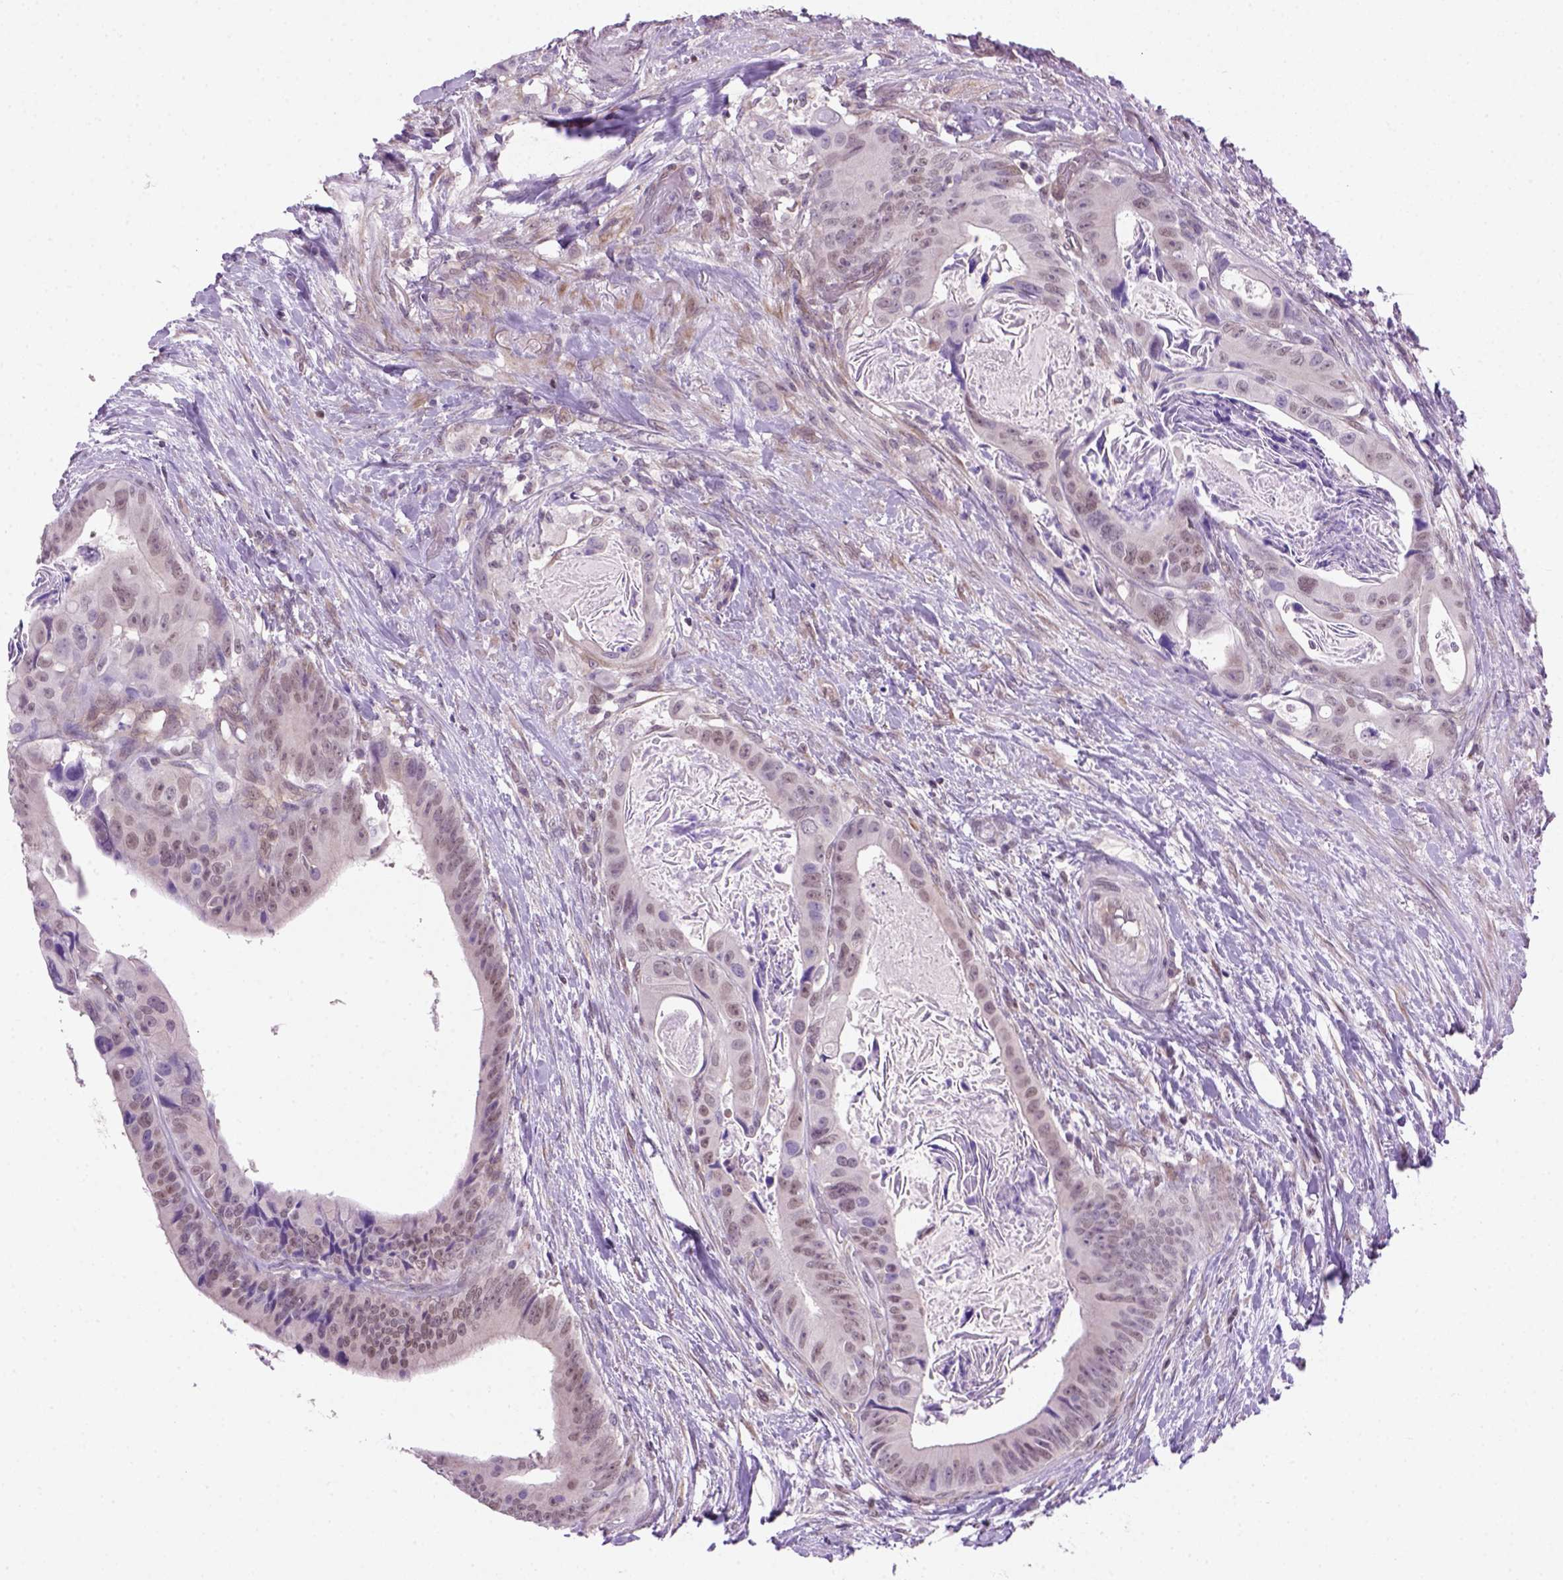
{"staining": {"intensity": "weak", "quantity": "<25%", "location": "nuclear"}, "tissue": "colorectal cancer", "cell_type": "Tumor cells", "image_type": "cancer", "snomed": [{"axis": "morphology", "description": "Adenocarcinoma, NOS"}, {"axis": "topography", "description": "Rectum"}], "caption": "Tumor cells show no significant staining in adenocarcinoma (colorectal). Brightfield microscopy of immunohistochemistry (IHC) stained with DAB (brown) and hematoxylin (blue), captured at high magnification.", "gene": "MGMT", "patient": {"sex": "male", "age": 64}}